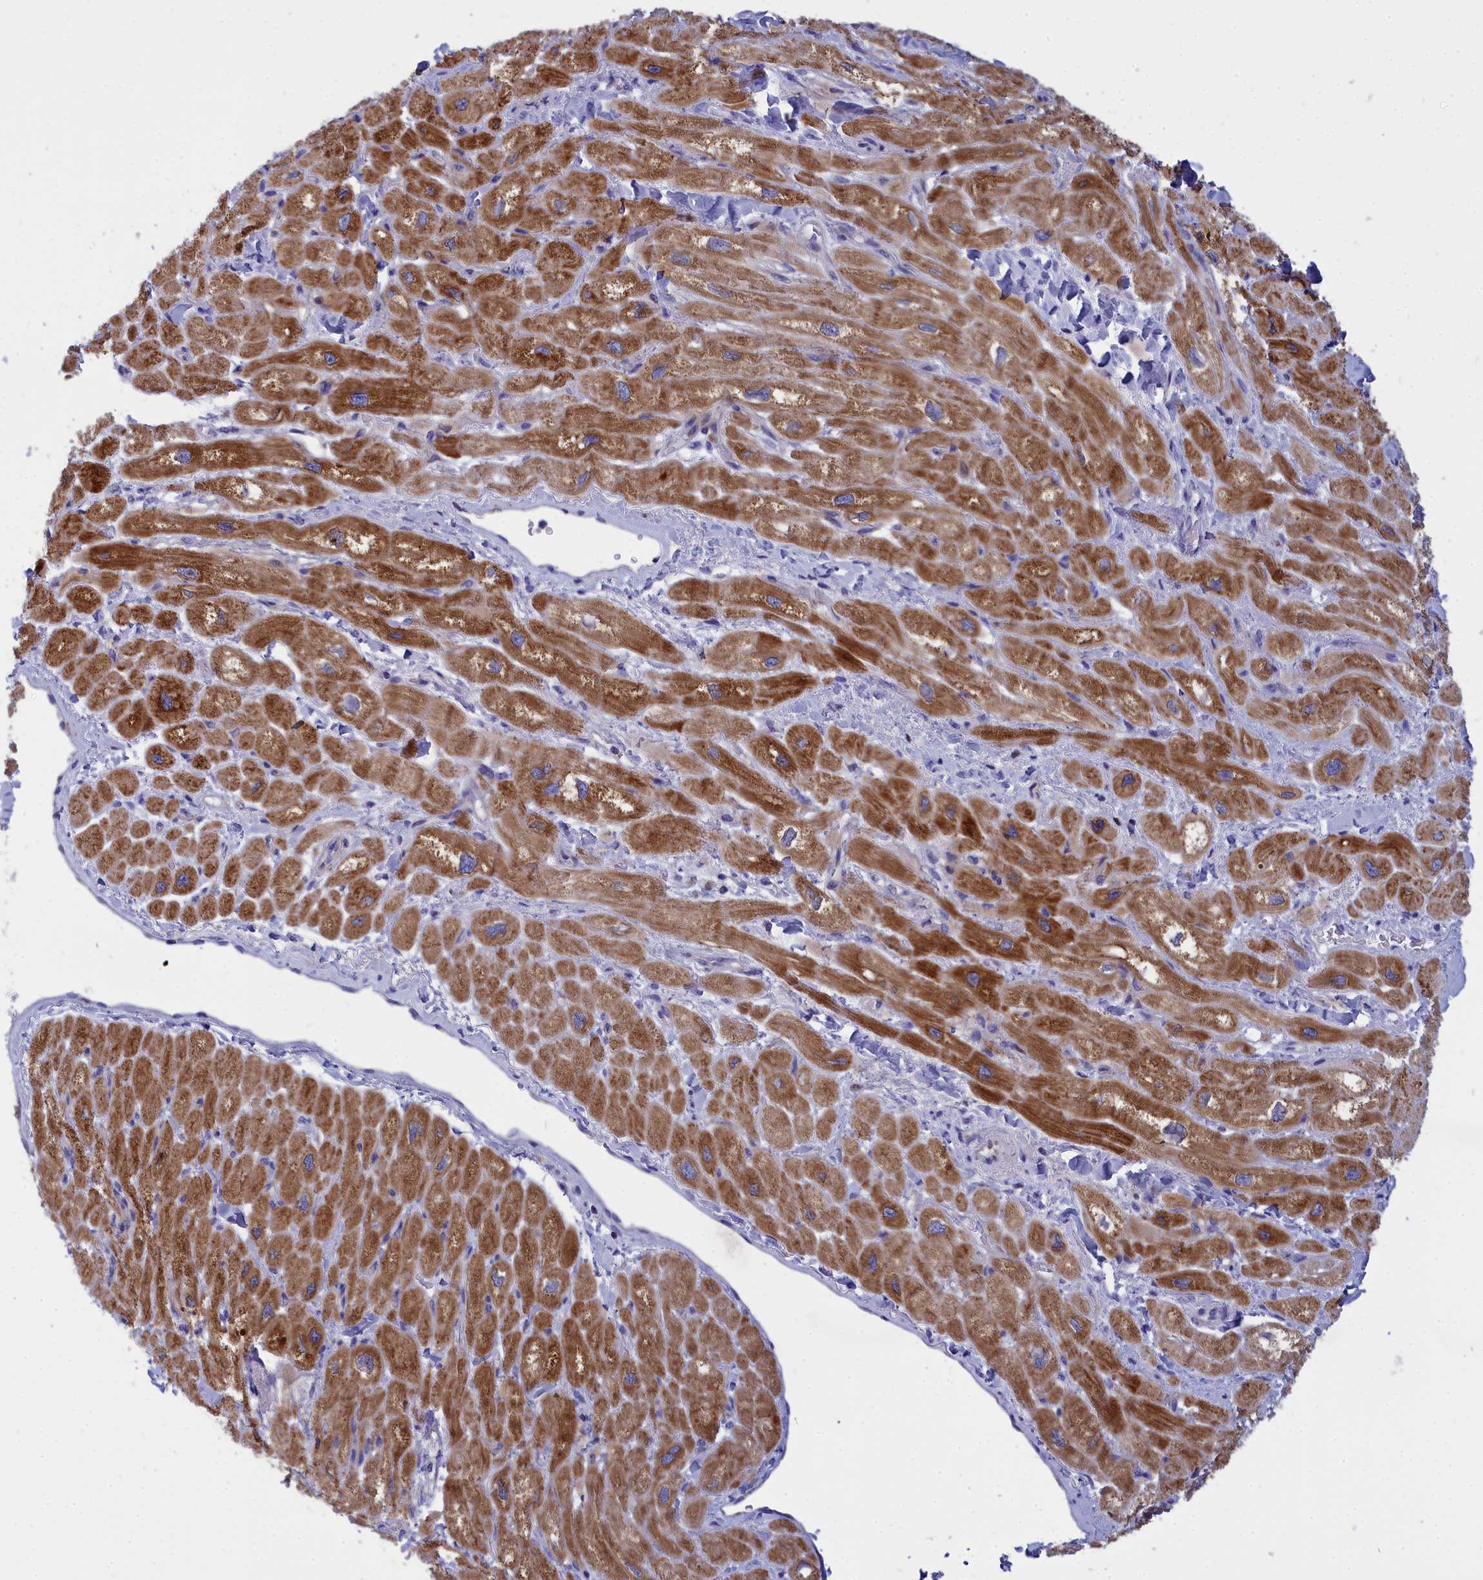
{"staining": {"intensity": "strong", "quantity": ">75%", "location": "cytoplasmic/membranous"}, "tissue": "heart muscle", "cell_type": "Cardiomyocytes", "image_type": "normal", "snomed": [{"axis": "morphology", "description": "Normal tissue, NOS"}, {"axis": "topography", "description": "Heart"}], "caption": "Protein staining of benign heart muscle exhibits strong cytoplasmic/membranous expression in about >75% of cardiomyocytes.", "gene": "CCRL2", "patient": {"sex": "male", "age": 65}}